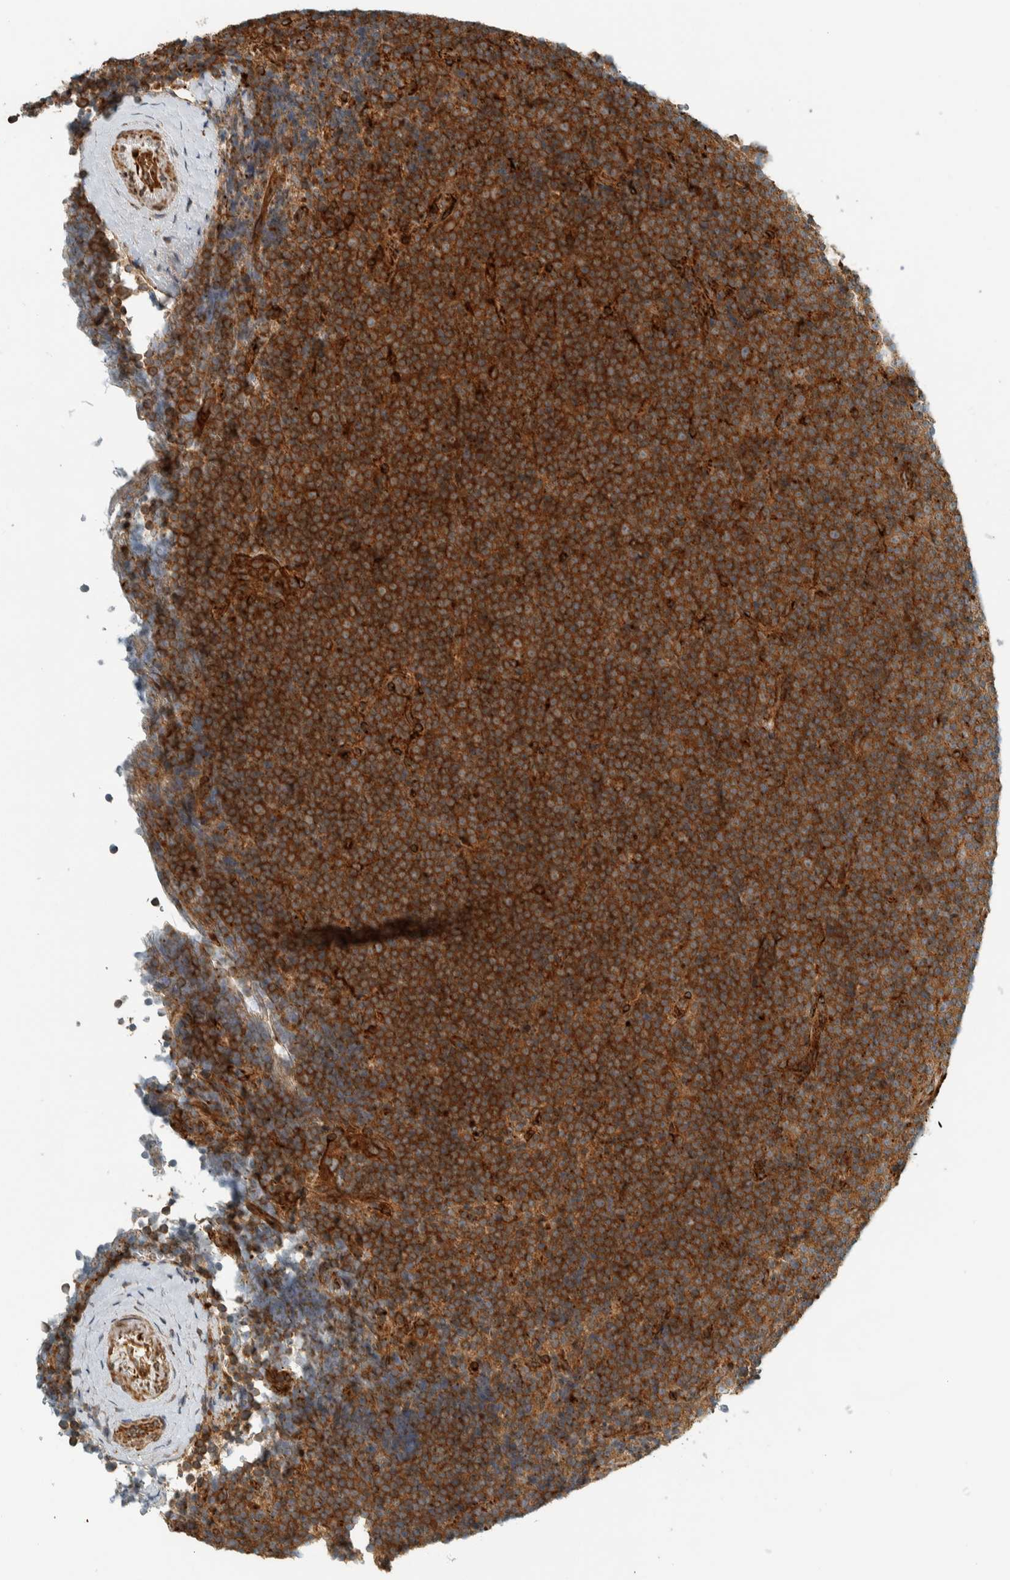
{"staining": {"intensity": "strong", "quantity": ">75%", "location": "cytoplasmic/membranous"}, "tissue": "lymphoma", "cell_type": "Tumor cells", "image_type": "cancer", "snomed": [{"axis": "morphology", "description": "Malignant lymphoma, non-Hodgkin's type, Low grade"}, {"axis": "topography", "description": "Lymph node"}], "caption": "This micrograph reveals IHC staining of lymphoma, with high strong cytoplasmic/membranous positivity in approximately >75% of tumor cells.", "gene": "EXOC7", "patient": {"sex": "female", "age": 67}}